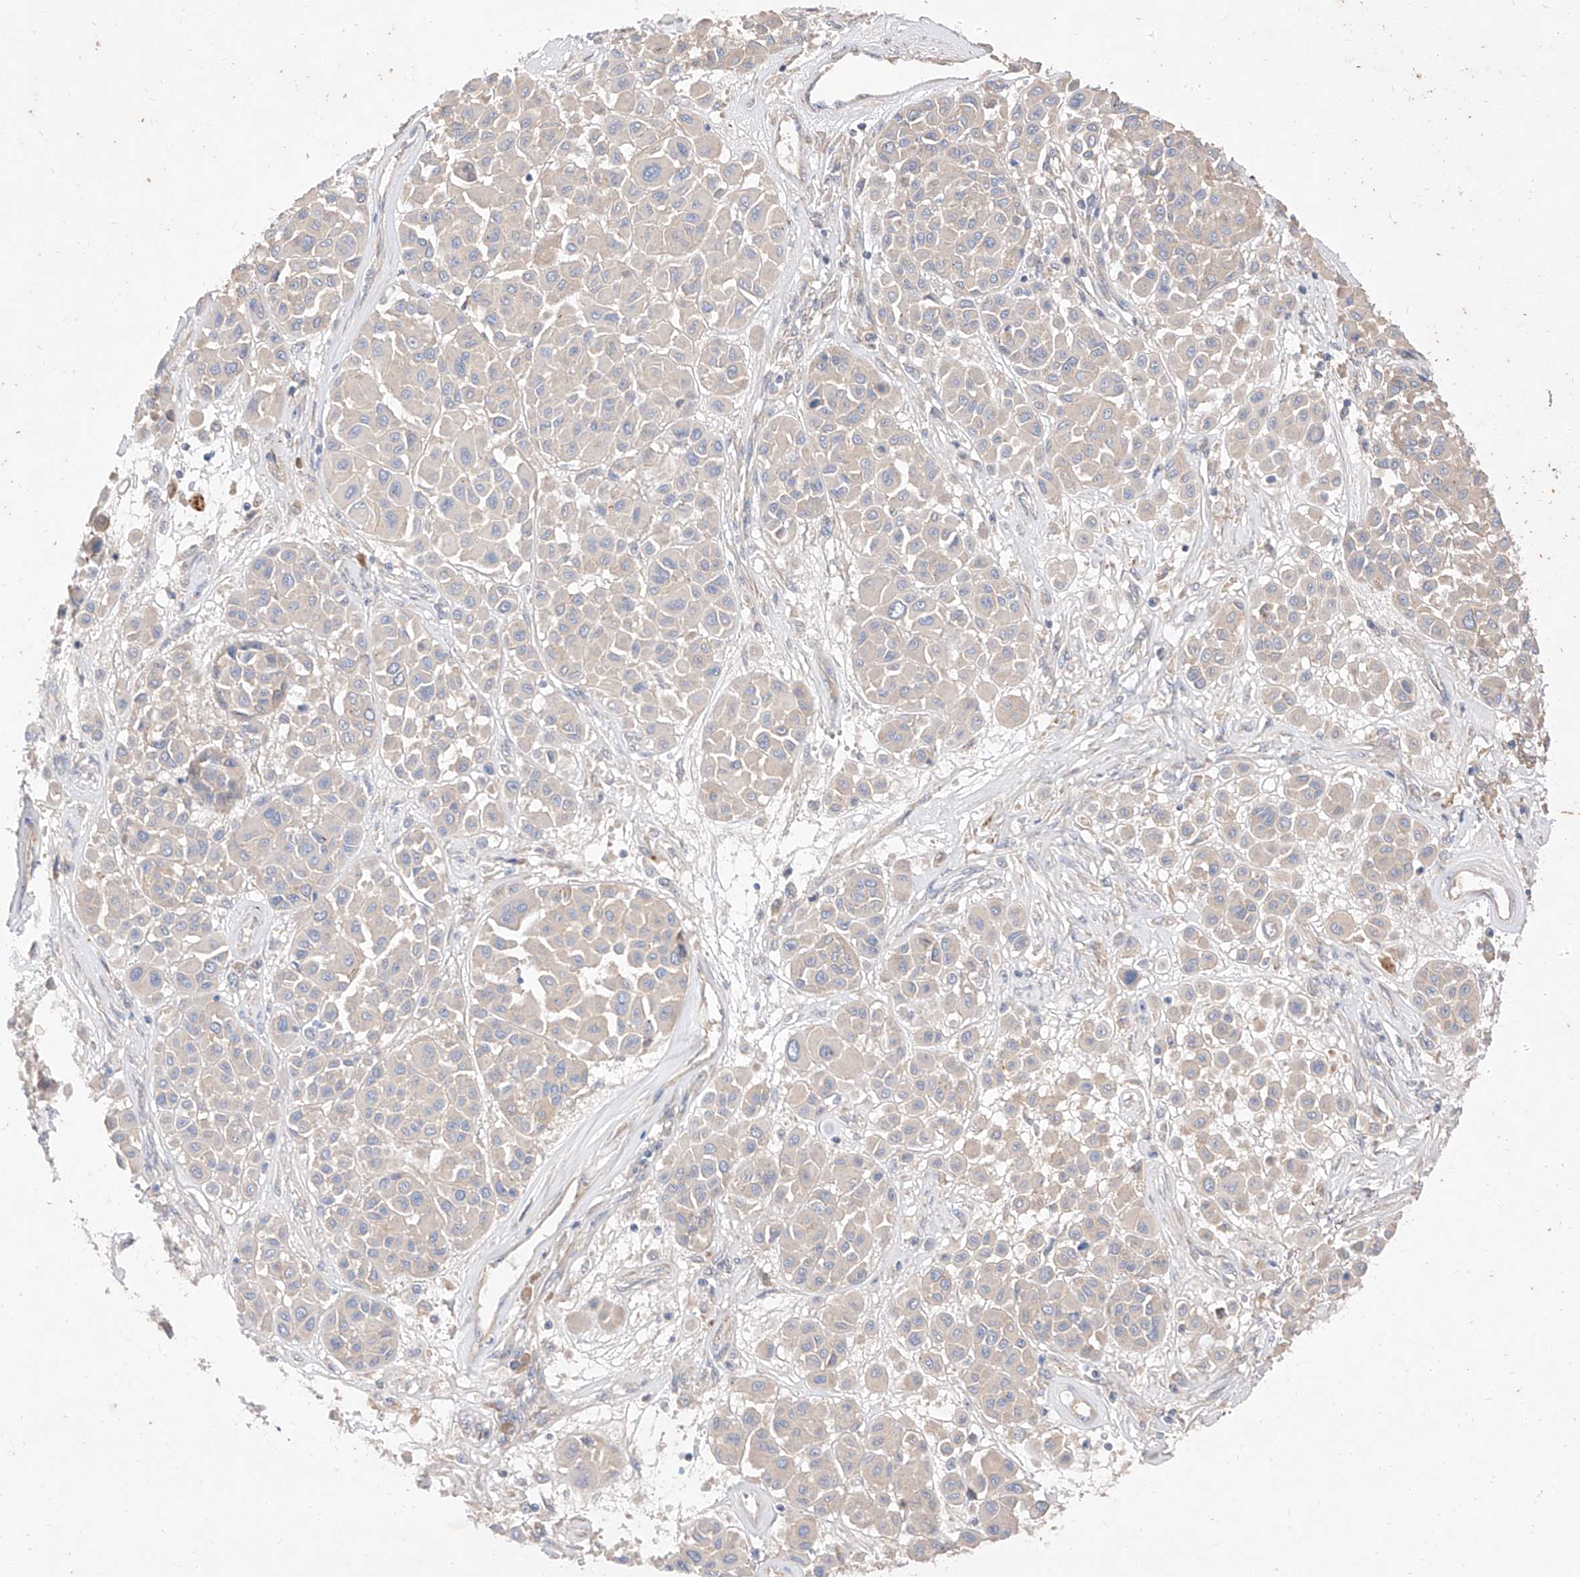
{"staining": {"intensity": "negative", "quantity": "none", "location": "none"}, "tissue": "melanoma", "cell_type": "Tumor cells", "image_type": "cancer", "snomed": [{"axis": "morphology", "description": "Malignant melanoma, Metastatic site"}, {"axis": "topography", "description": "Soft tissue"}], "caption": "A high-resolution micrograph shows immunohistochemistry staining of melanoma, which displays no significant staining in tumor cells.", "gene": "DIRAS3", "patient": {"sex": "male", "age": 41}}